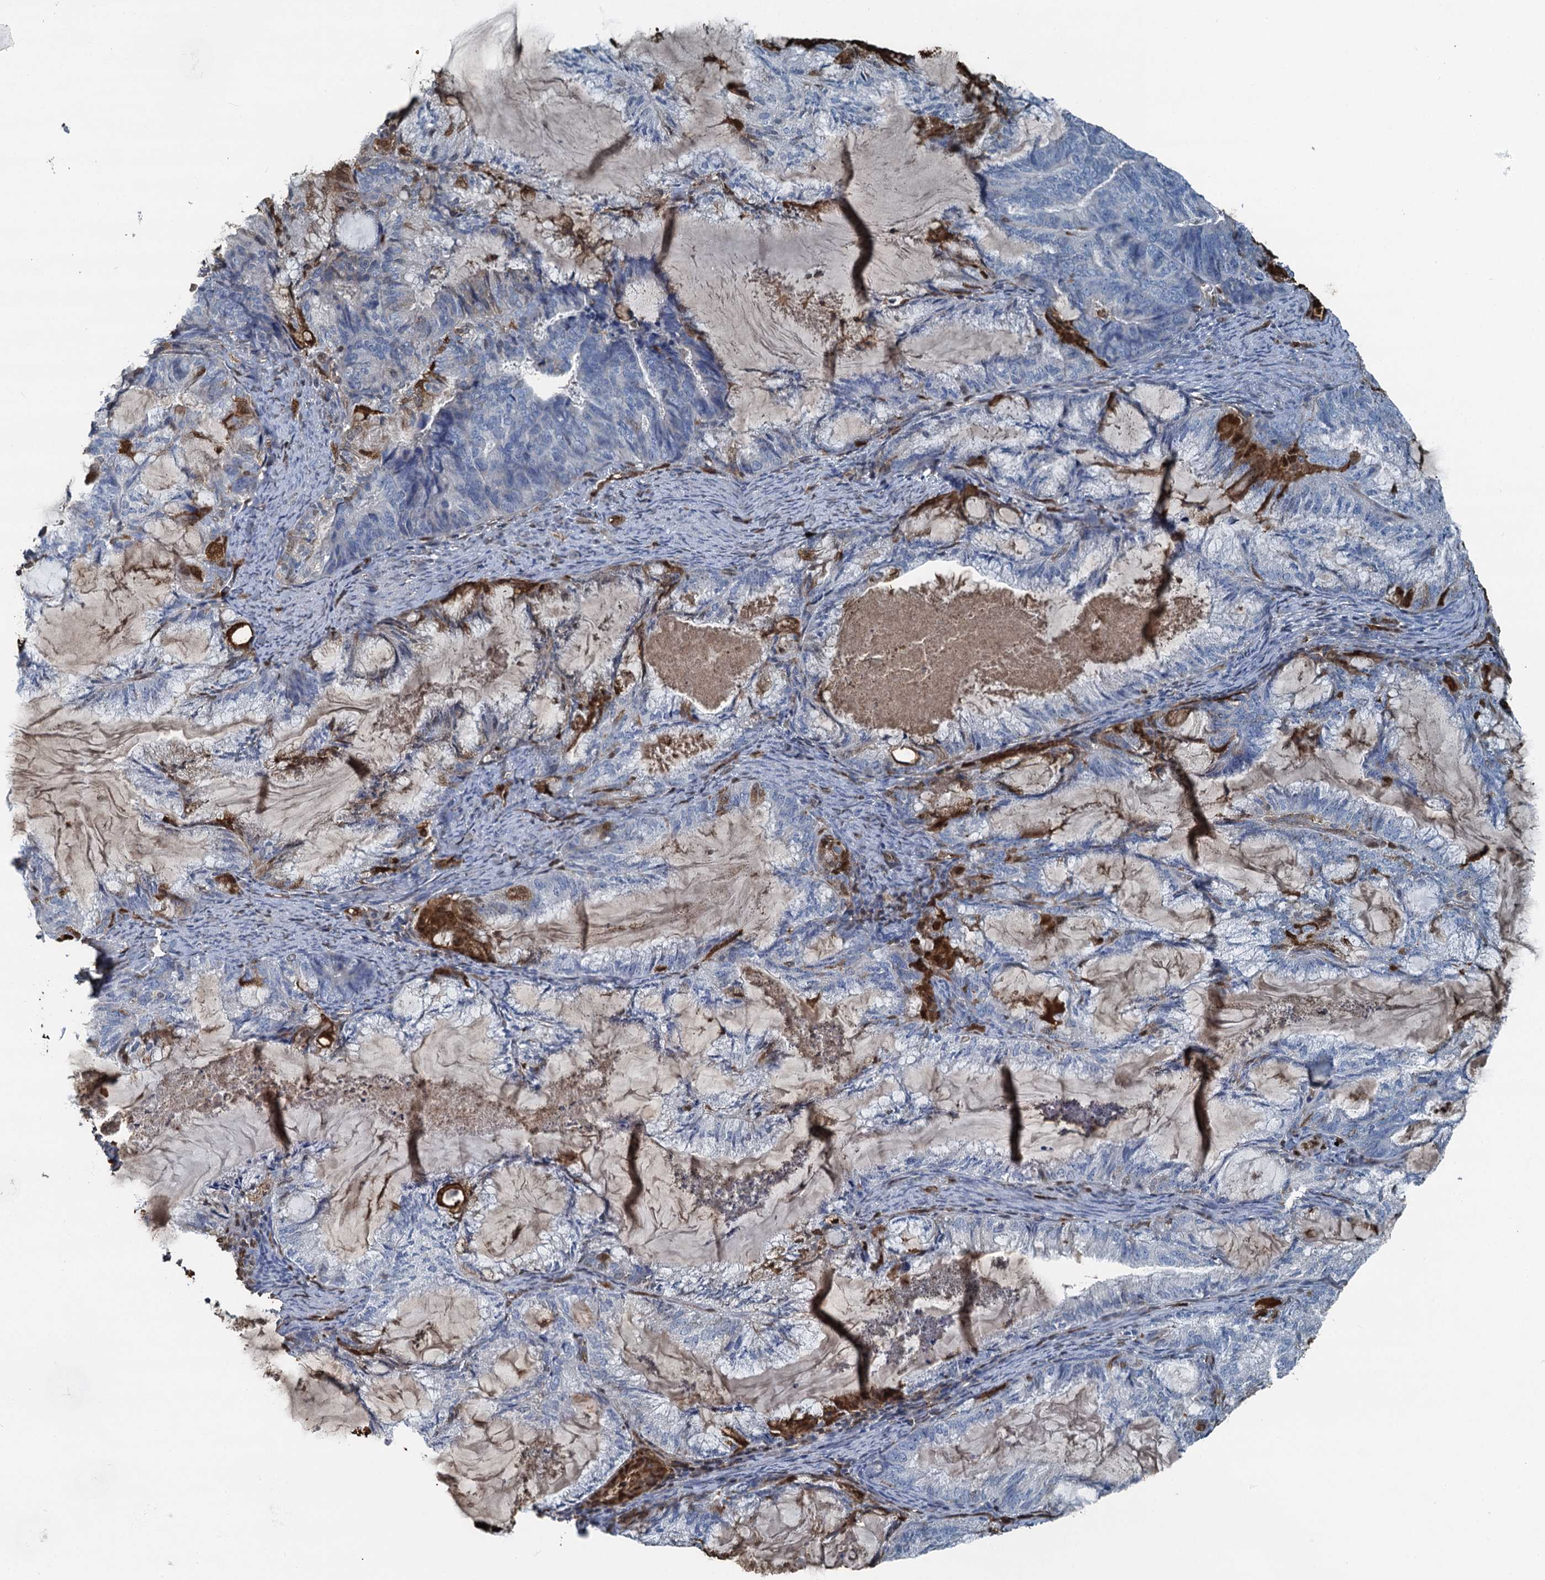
{"staining": {"intensity": "negative", "quantity": "none", "location": "none"}, "tissue": "endometrial cancer", "cell_type": "Tumor cells", "image_type": "cancer", "snomed": [{"axis": "morphology", "description": "Adenocarcinoma, NOS"}, {"axis": "topography", "description": "Endometrium"}], "caption": "Immunohistochemistry (IHC) of adenocarcinoma (endometrial) reveals no expression in tumor cells.", "gene": "S100A6", "patient": {"sex": "female", "age": 86}}